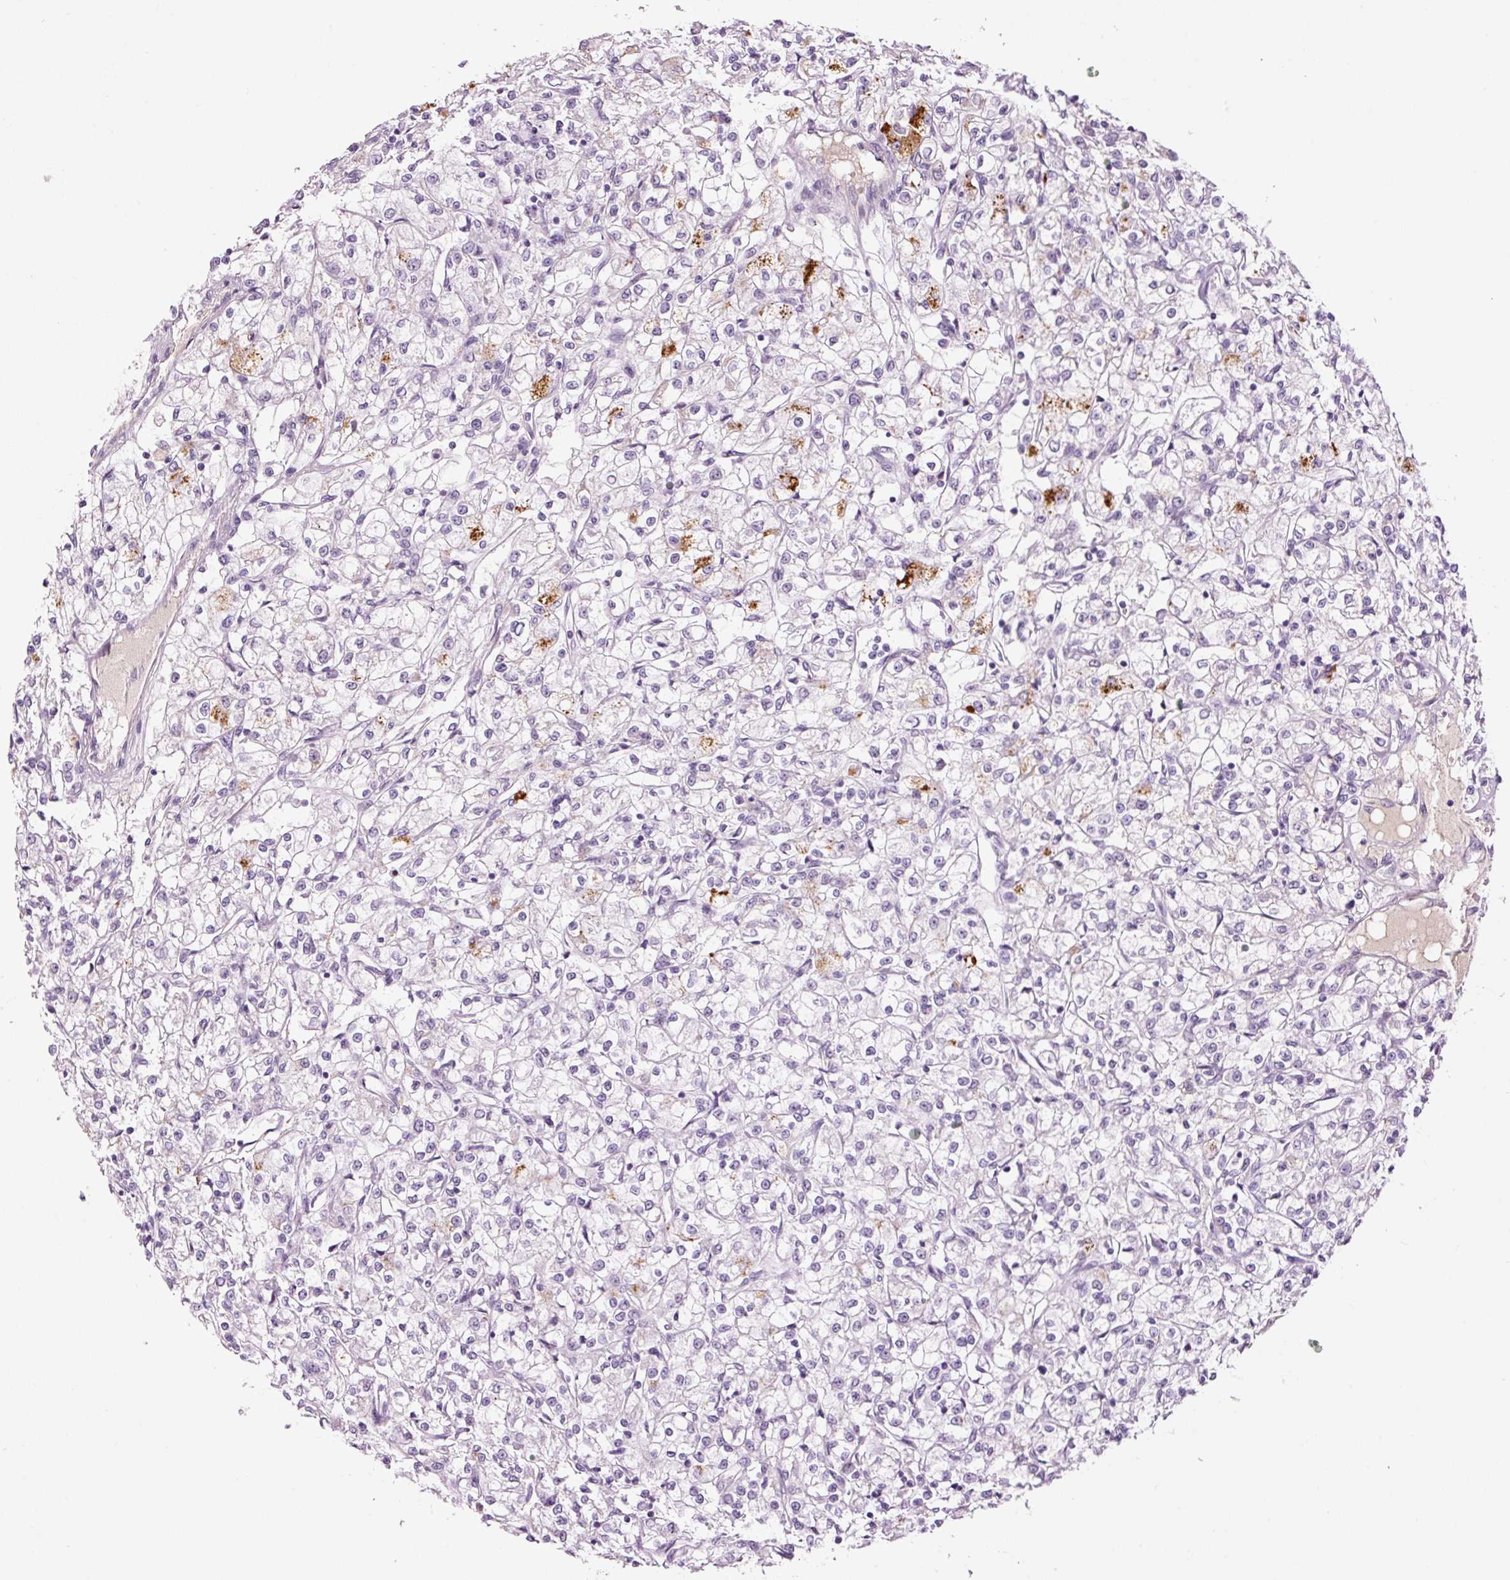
{"staining": {"intensity": "negative", "quantity": "none", "location": "none"}, "tissue": "renal cancer", "cell_type": "Tumor cells", "image_type": "cancer", "snomed": [{"axis": "morphology", "description": "Adenocarcinoma, NOS"}, {"axis": "topography", "description": "Kidney"}], "caption": "Immunohistochemical staining of adenocarcinoma (renal) reveals no significant positivity in tumor cells.", "gene": "KLF1", "patient": {"sex": "female", "age": 59}}